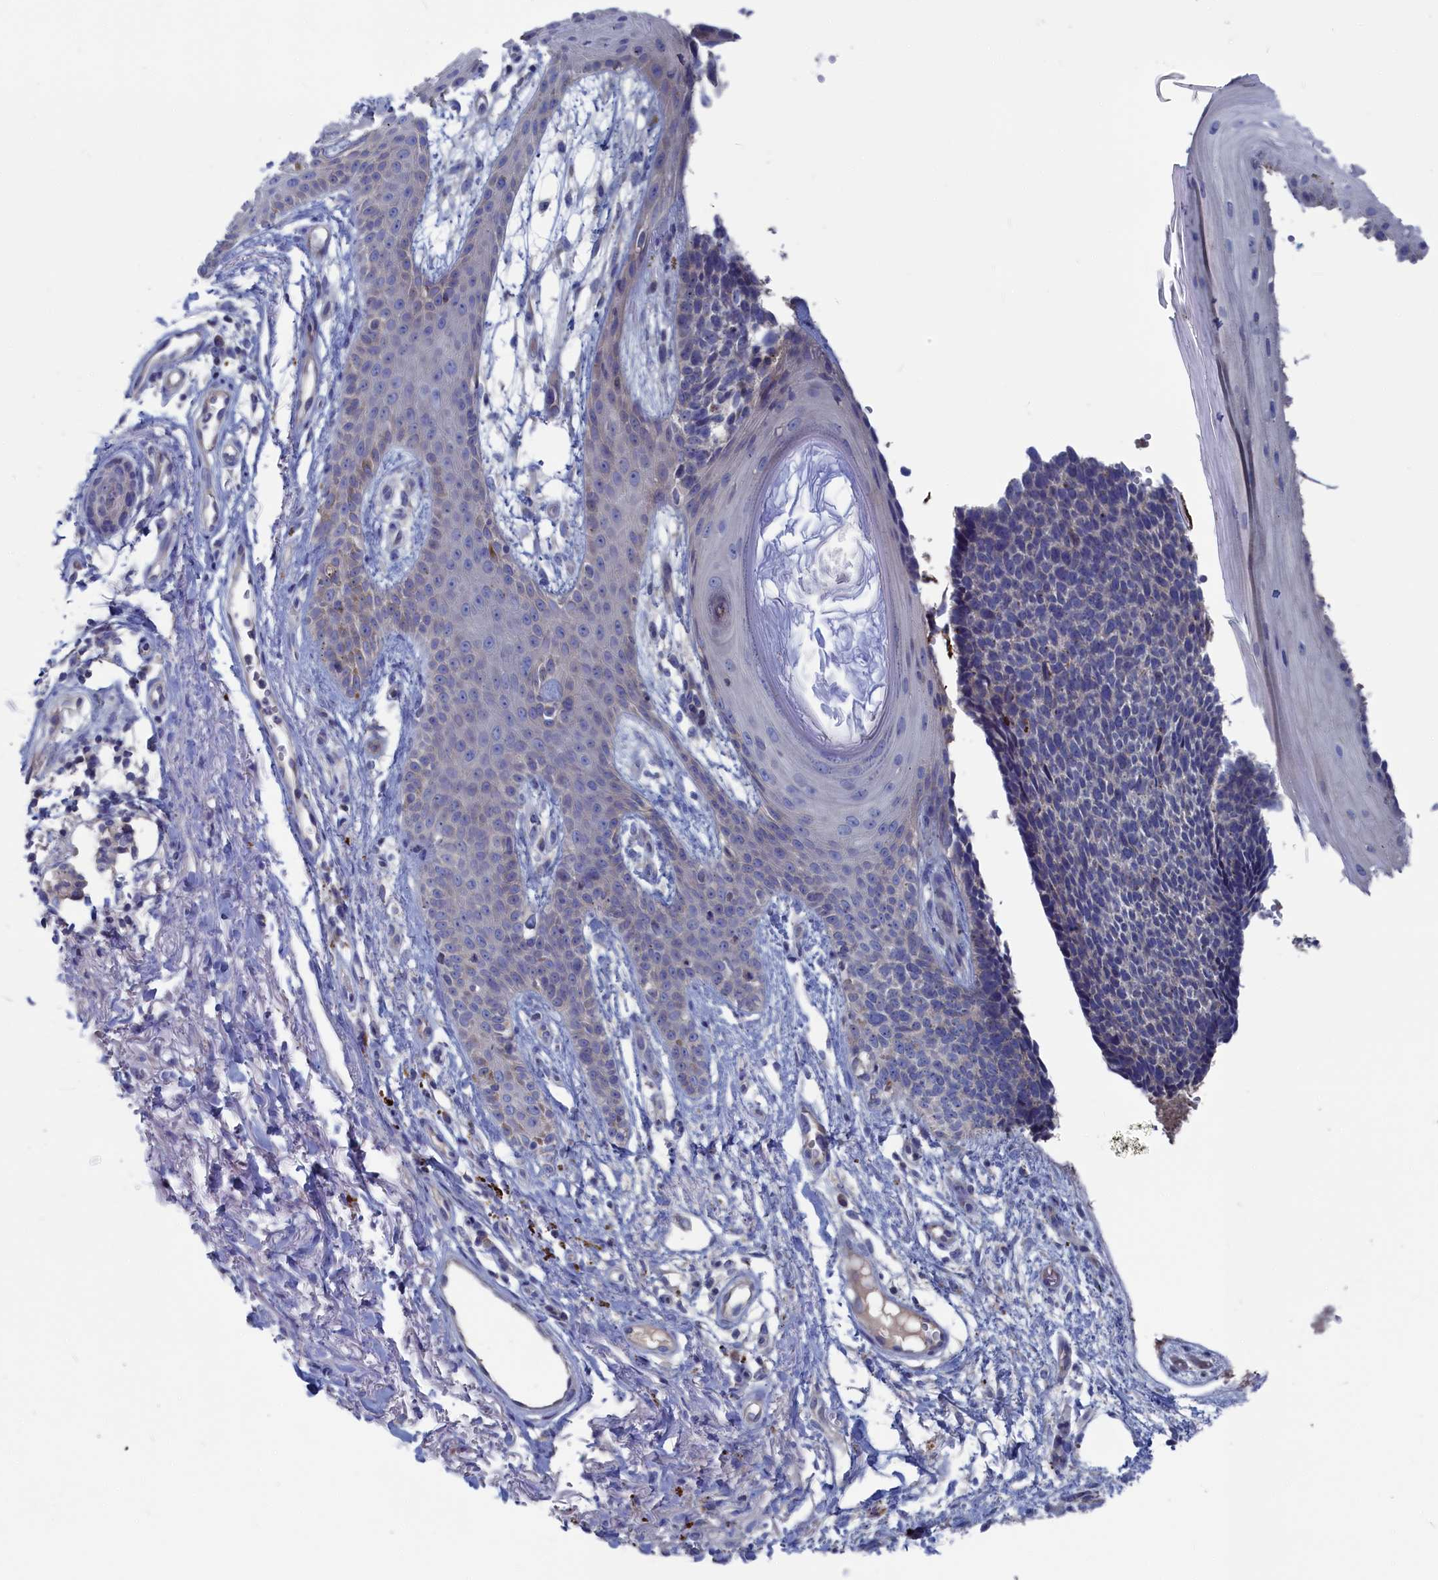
{"staining": {"intensity": "negative", "quantity": "none", "location": "none"}, "tissue": "skin cancer", "cell_type": "Tumor cells", "image_type": "cancer", "snomed": [{"axis": "morphology", "description": "Basal cell carcinoma"}, {"axis": "topography", "description": "Skin"}], "caption": "Histopathology image shows no protein expression in tumor cells of skin cancer tissue.", "gene": "CEND1", "patient": {"sex": "female", "age": 84}}